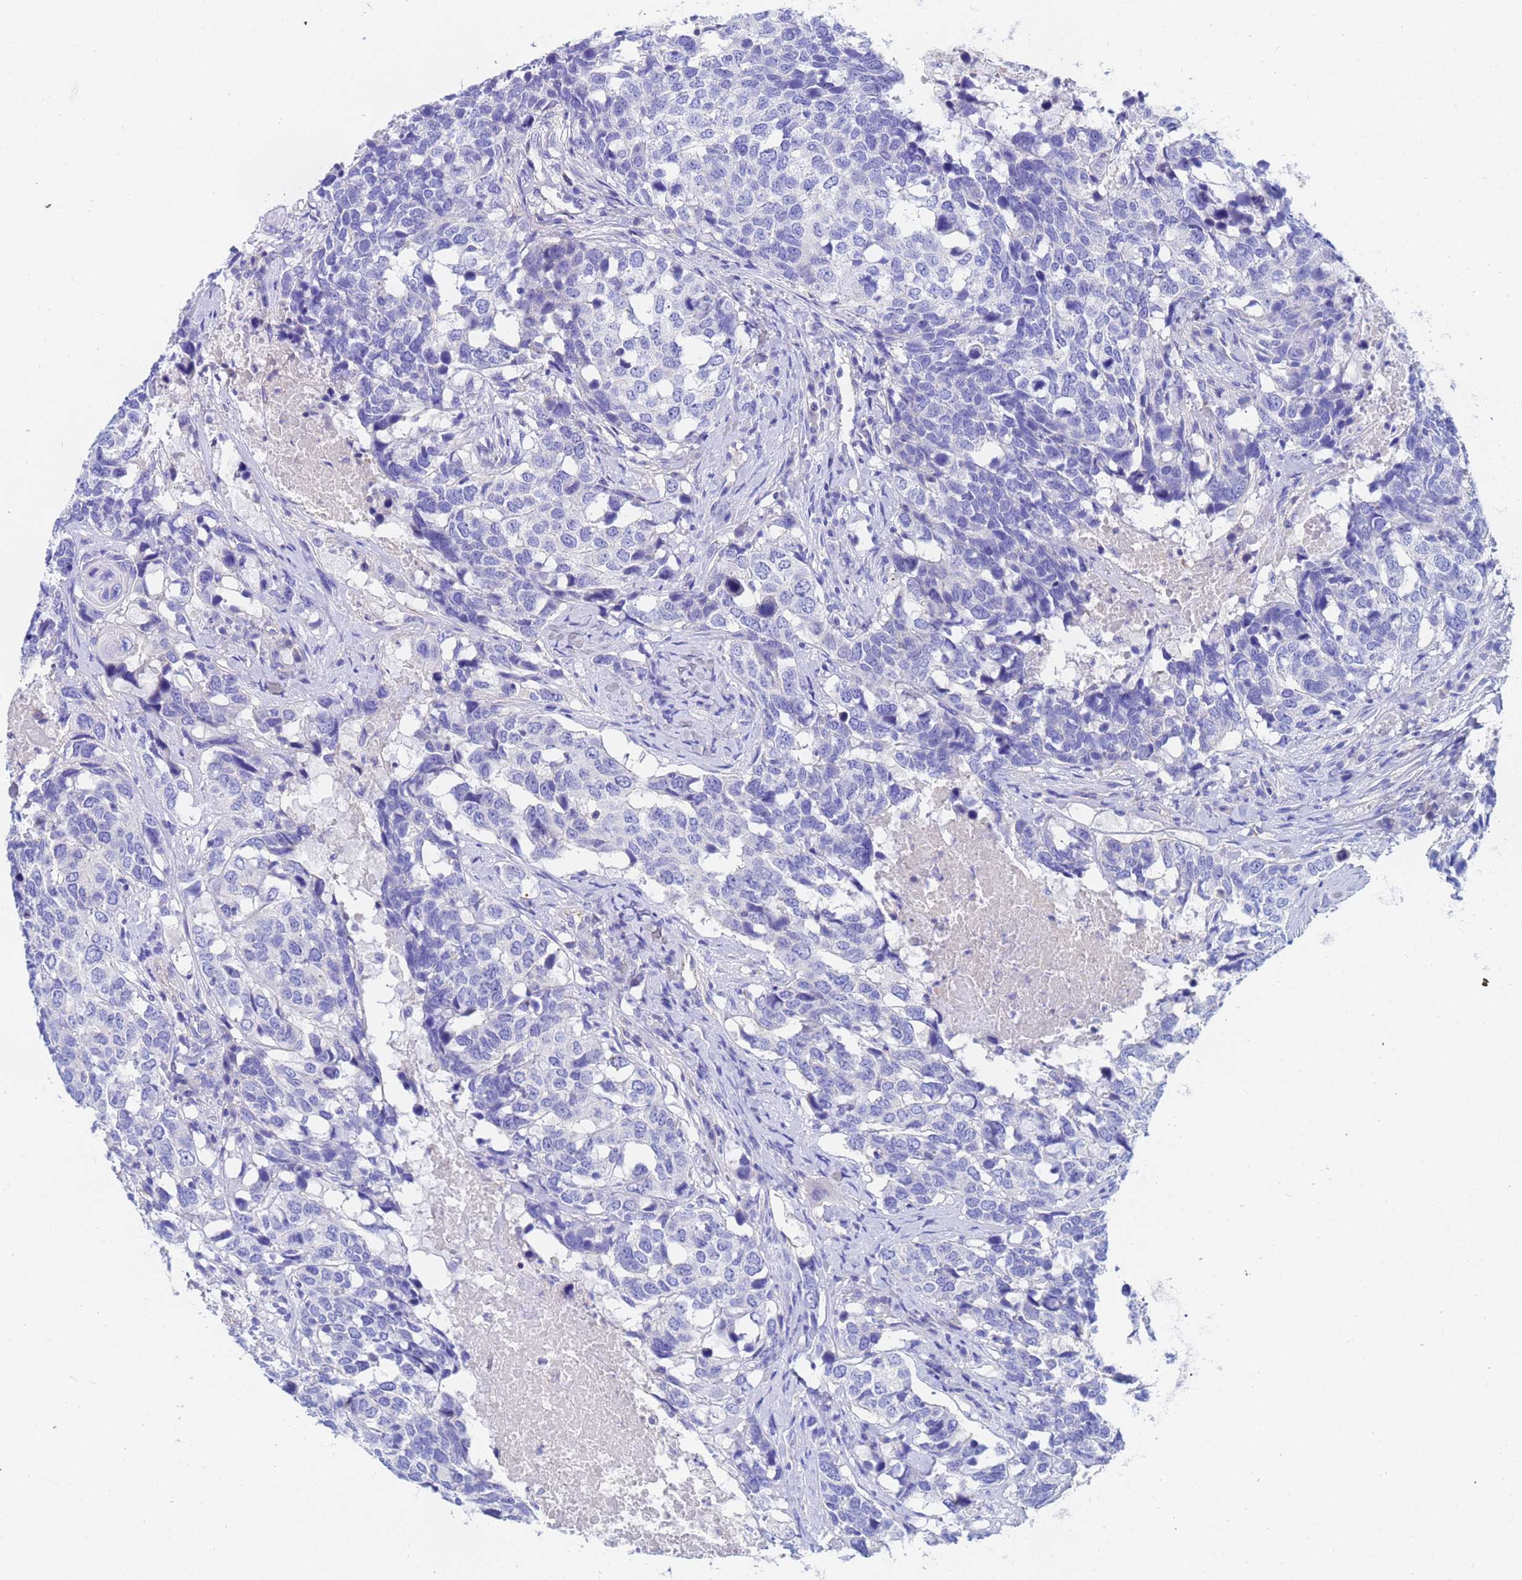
{"staining": {"intensity": "negative", "quantity": "none", "location": "none"}, "tissue": "head and neck cancer", "cell_type": "Tumor cells", "image_type": "cancer", "snomed": [{"axis": "morphology", "description": "Squamous cell carcinoma, NOS"}, {"axis": "topography", "description": "Head-Neck"}], "caption": "Head and neck cancer (squamous cell carcinoma) was stained to show a protein in brown. There is no significant positivity in tumor cells. The staining was performed using DAB to visualize the protein expression in brown, while the nuclei were stained in blue with hematoxylin (Magnification: 20x).", "gene": "CST4", "patient": {"sex": "male", "age": 66}}